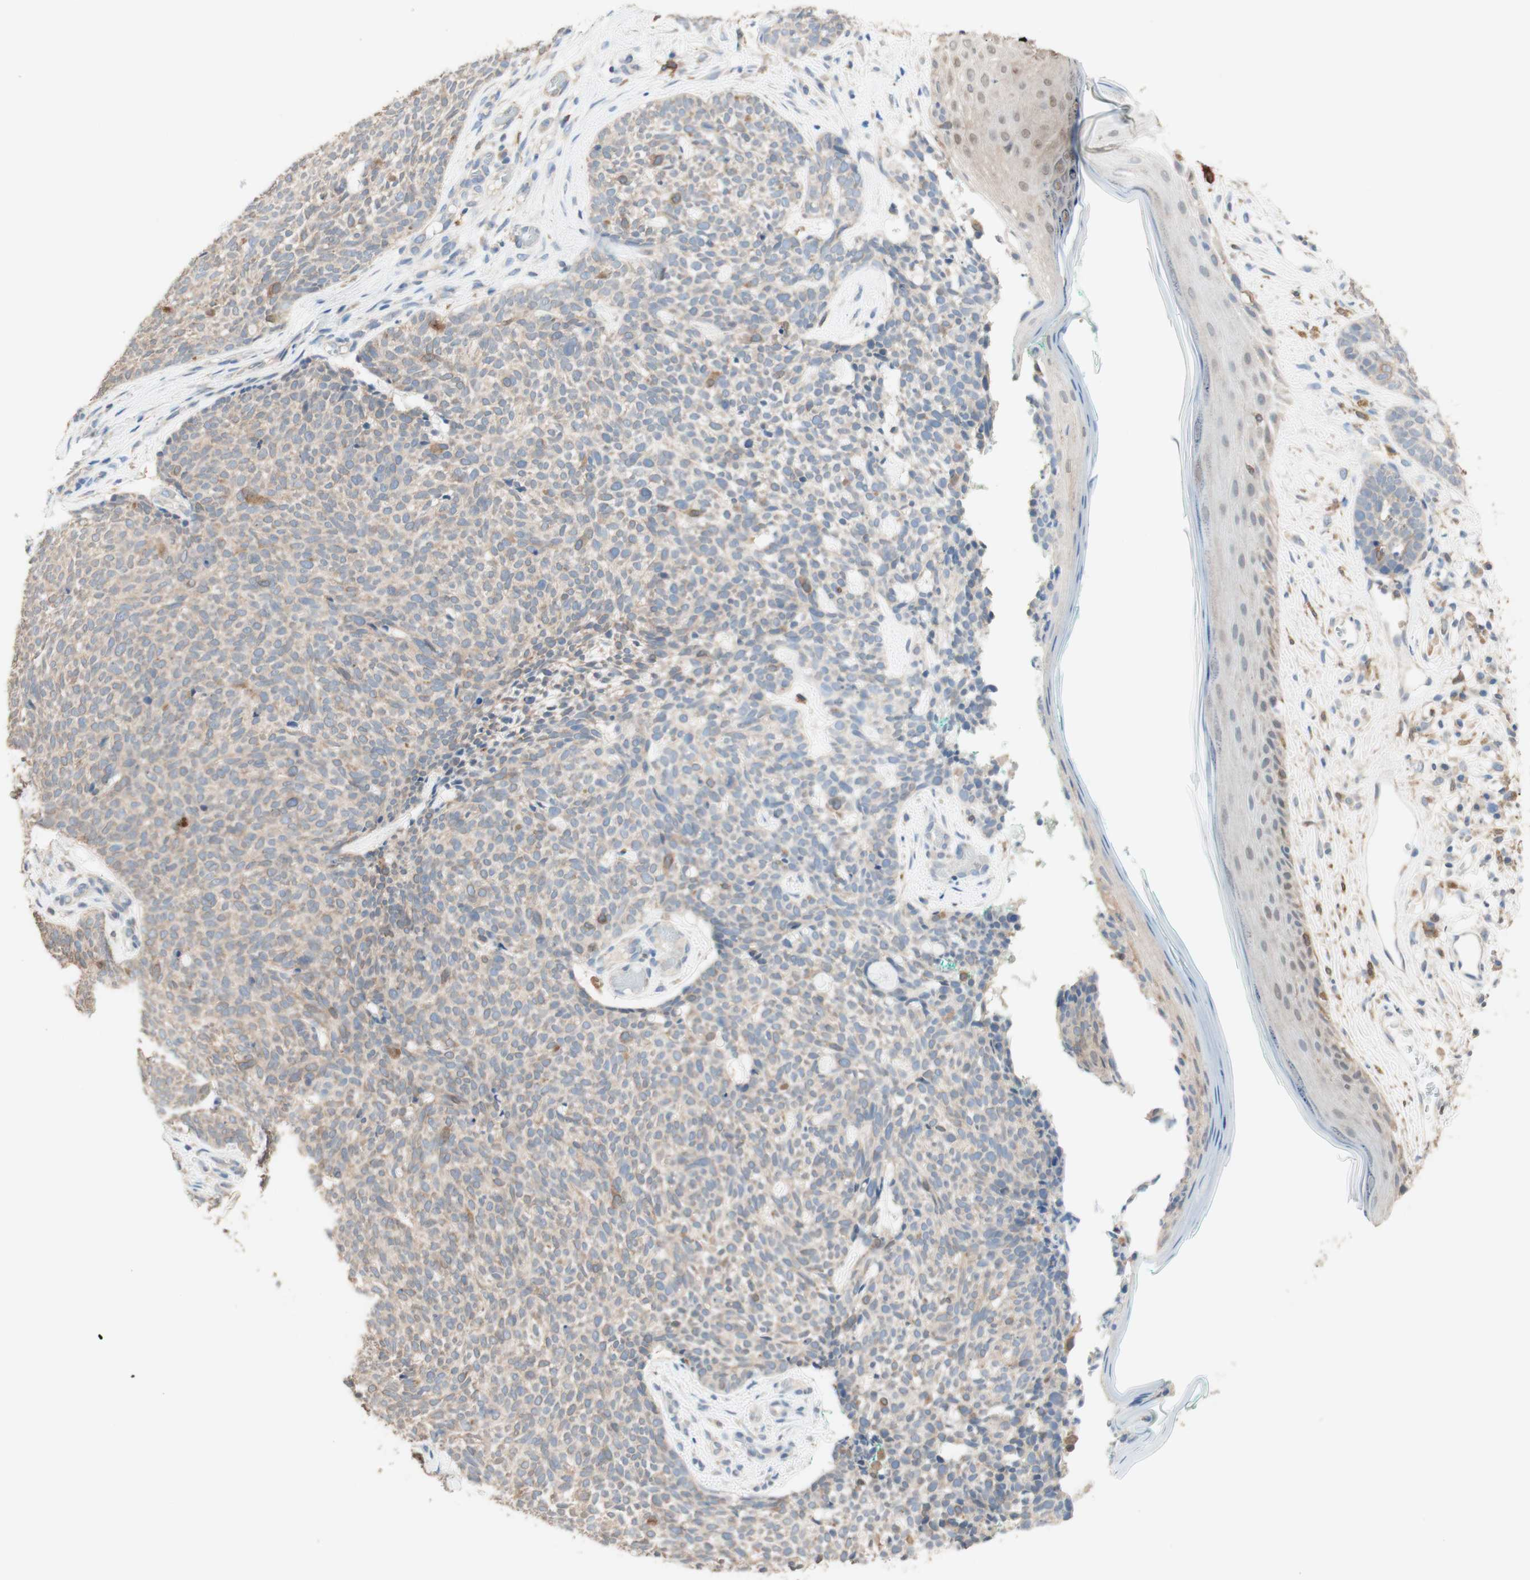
{"staining": {"intensity": "weak", "quantity": "25%-75%", "location": "cytoplasmic/membranous"}, "tissue": "skin cancer", "cell_type": "Tumor cells", "image_type": "cancer", "snomed": [{"axis": "morphology", "description": "Basal cell carcinoma"}, {"axis": "topography", "description": "Skin"}], "caption": "Brown immunohistochemical staining in skin cancer (basal cell carcinoma) displays weak cytoplasmic/membranous staining in approximately 25%-75% of tumor cells. (brown staining indicates protein expression, while blue staining denotes nuclei).", "gene": "COMT", "patient": {"sex": "female", "age": 84}}